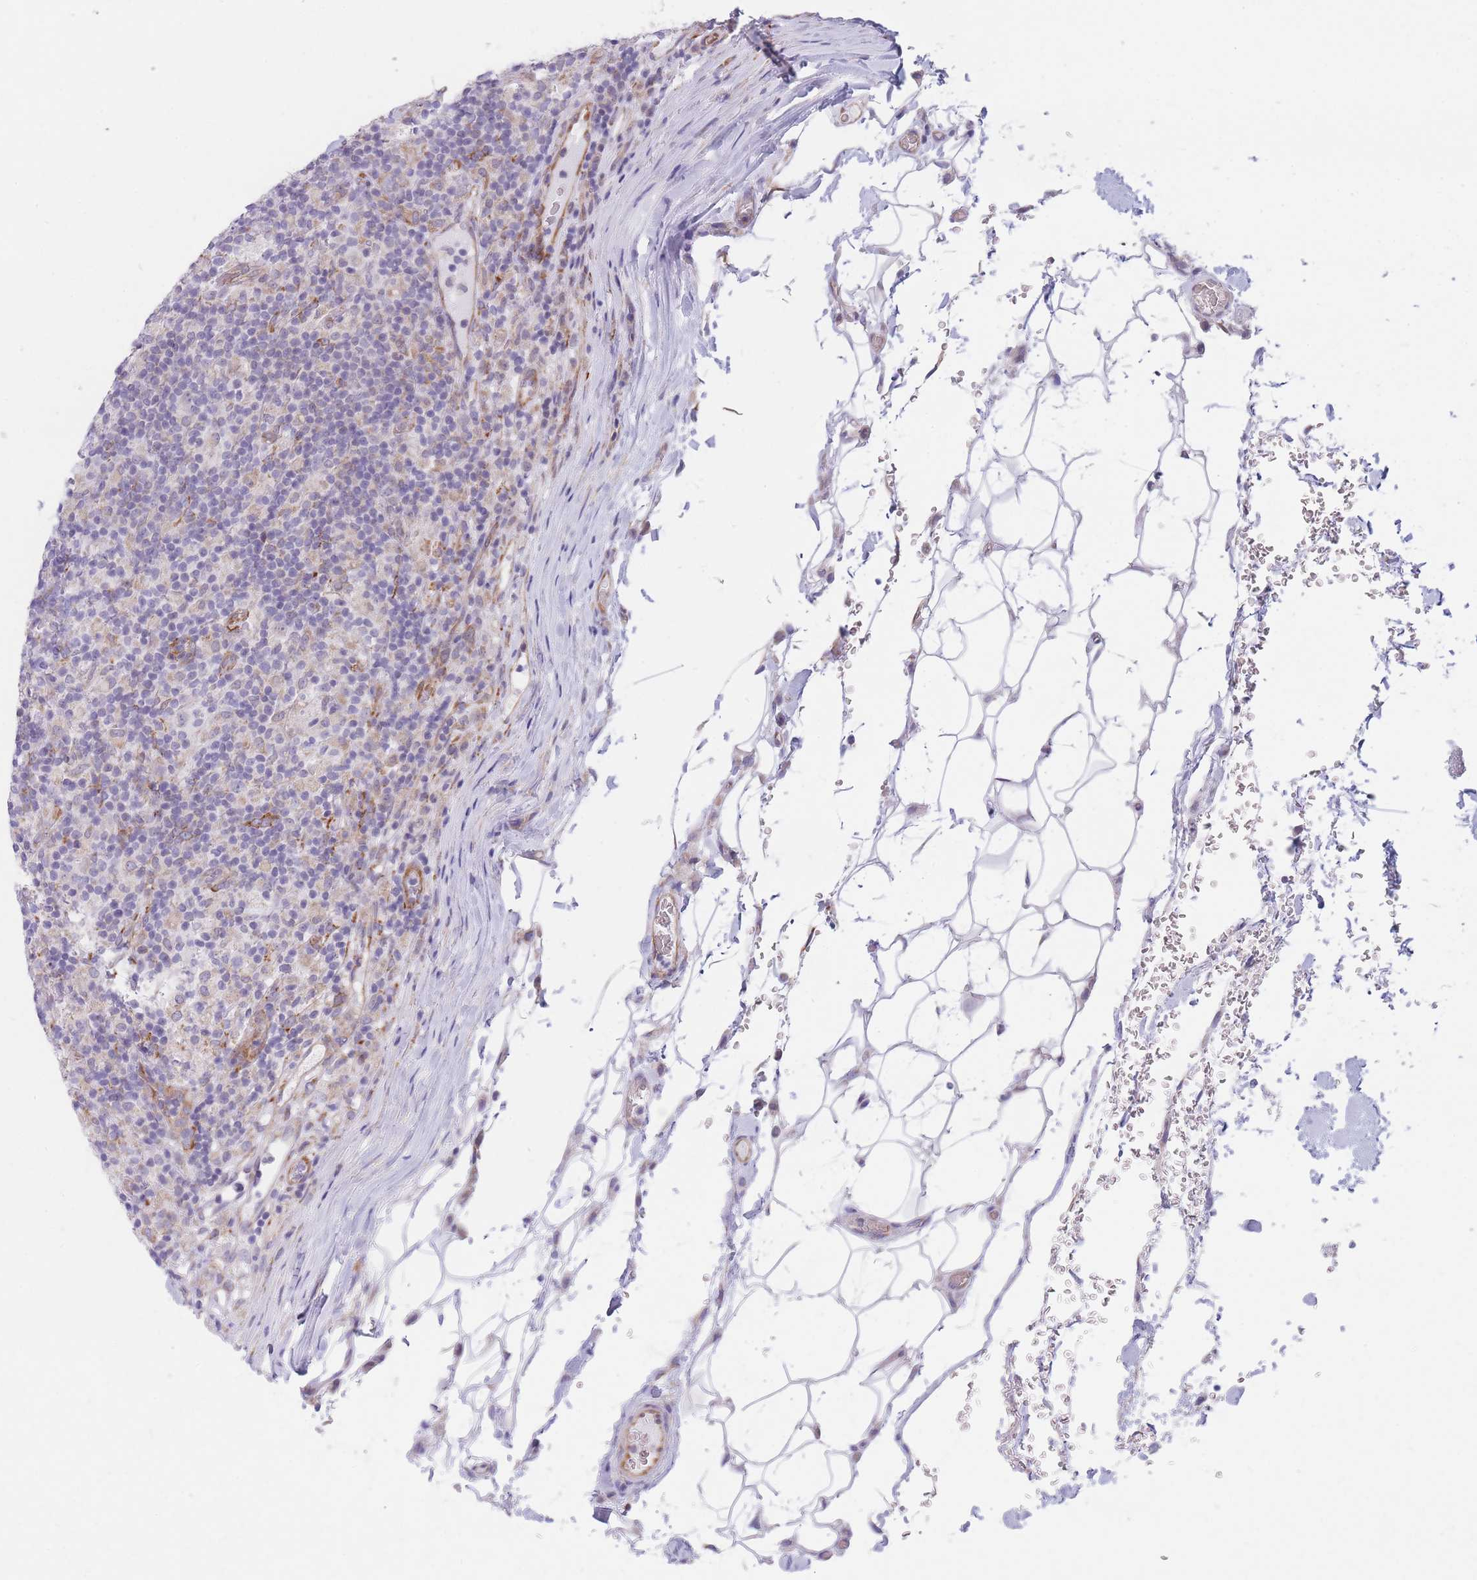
{"staining": {"intensity": "negative", "quantity": "none", "location": "none"}, "tissue": "lymphoma", "cell_type": "Tumor cells", "image_type": "cancer", "snomed": [{"axis": "morphology", "description": "Hodgkin's disease, NOS"}, {"axis": "topography", "description": "Lymph node"}], "caption": "This is a micrograph of IHC staining of Hodgkin's disease, which shows no expression in tumor cells.", "gene": "AK9", "patient": {"sex": "male", "age": 70}}